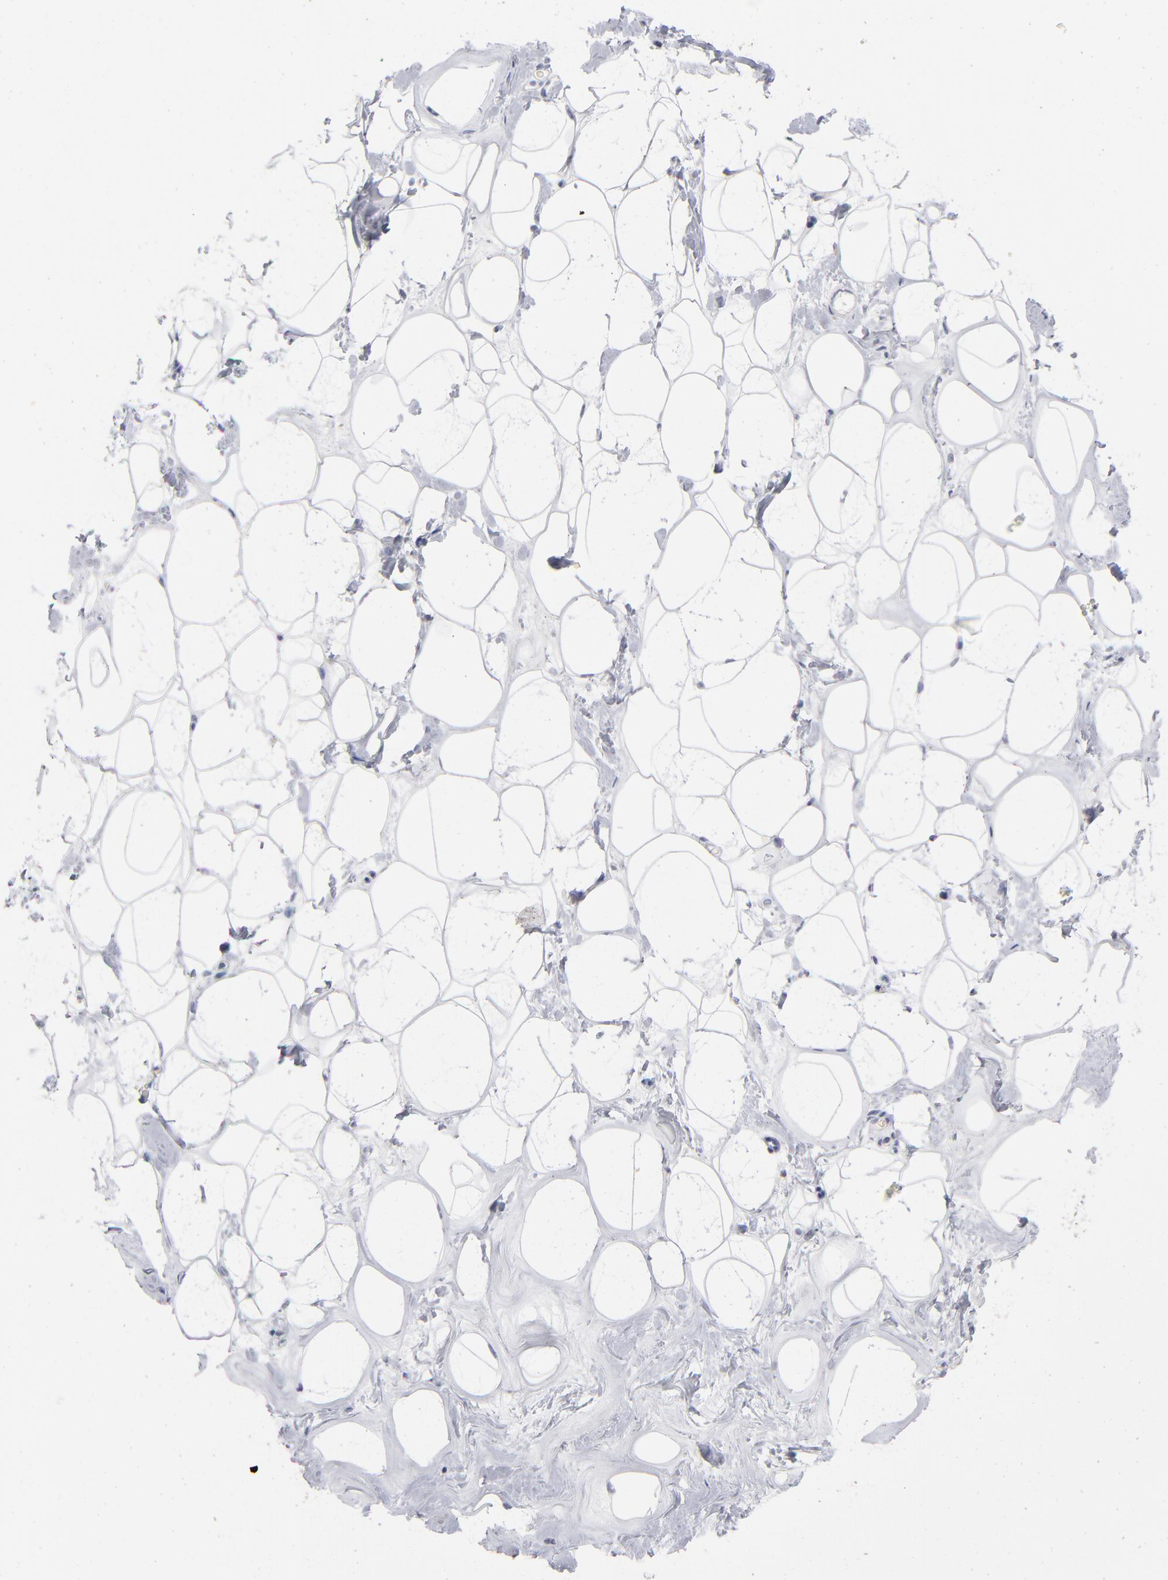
{"staining": {"intensity": "negative", "quantity": "none", "location": "none"}, "tissue": "breast", "cell_type": "Adipocytes", "image_type": "normal", "snomed": [{"axis": "morphology", "description": "Normal tissue, NOS"}, {"axis": "morphology", "description": "Fibrosis, NOS"}, {"axis": "topography", "description": "Breast"}], "caption": "The photomicrograph displays no significant positivity in adipocytes of breast. (Brightfield microscopy of DAB IHC at high magnification).", "gene": "ARG1", "patient": {"sex": "female", "age": 39}}